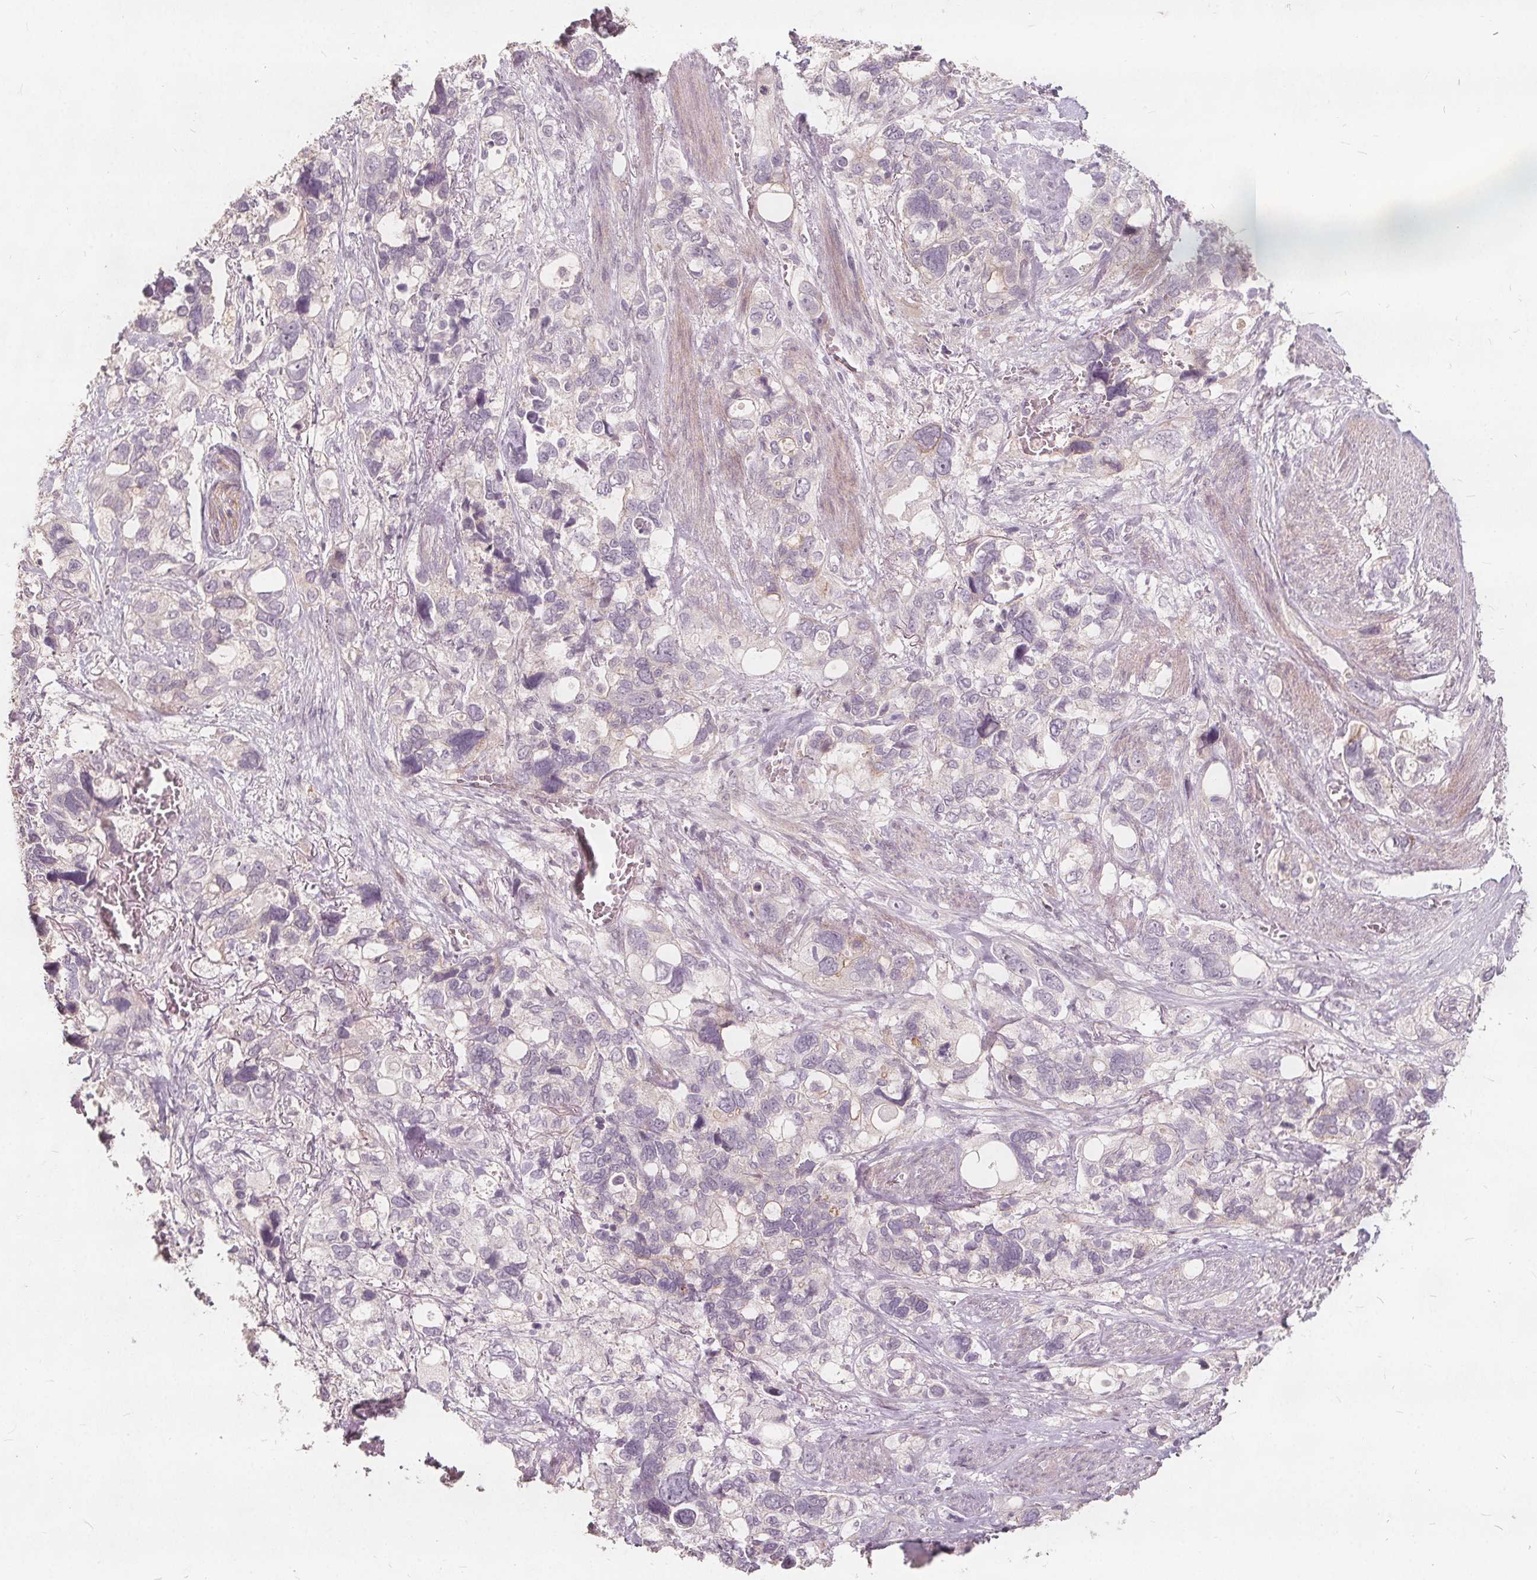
{"staining": {"intensity": "negative", "quantity": "none", "location": "none"}, "tissue": "stomach cancer", "cell_type": "Tumor cells", "image_type": "cancer", "snomed": [{"axis": "morphology", "description": "Adenocarcinoma, NOS"}, {"axis": "topography", "description": "Stomach, upper"}], "caption": "The image displays no significant positivity in tumor cells of stomach cancer (adenocarcinoma).", "gene": "PTPRT", "patient": {"sex": "female", "age": 81}}